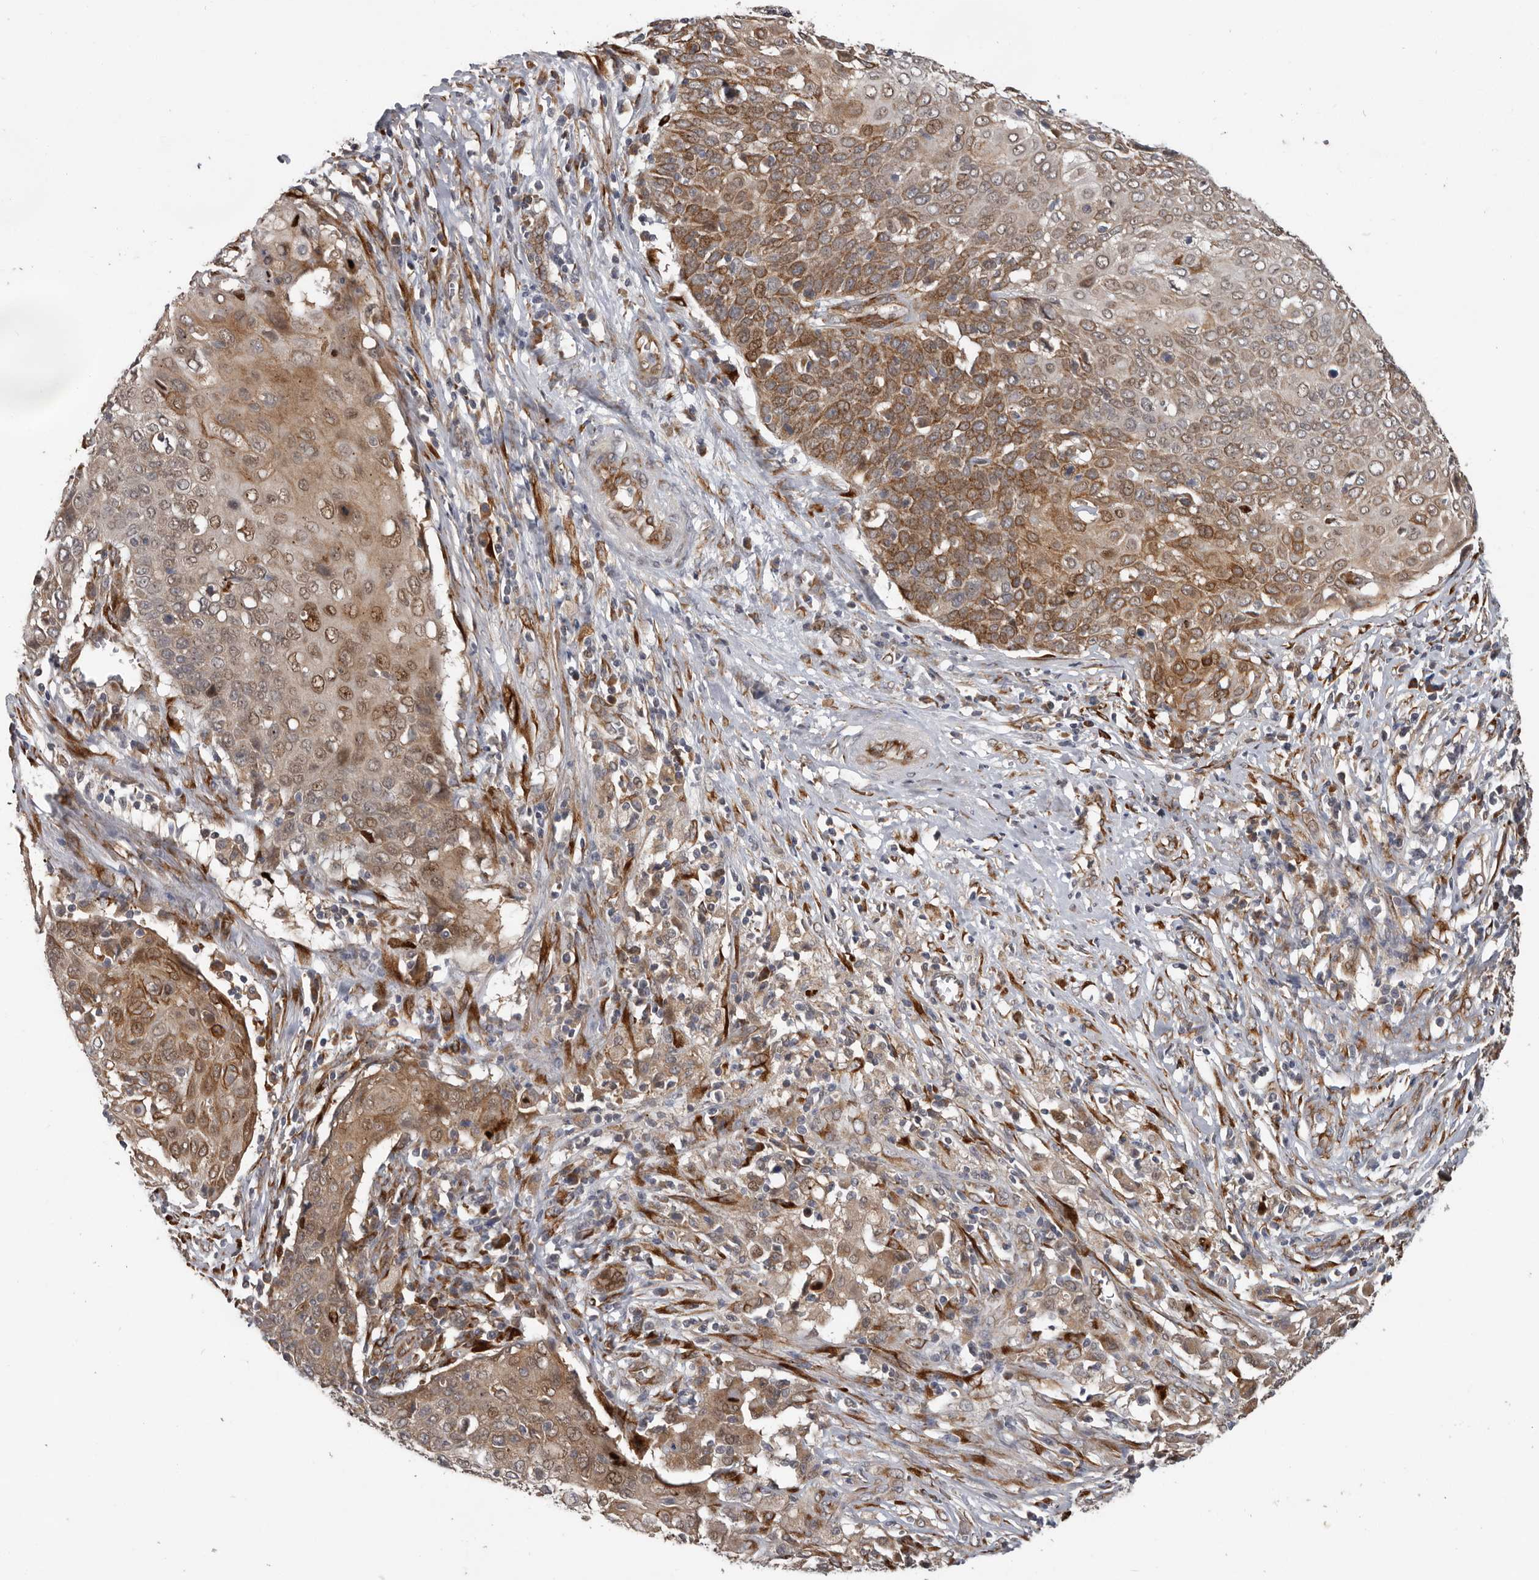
{"staining": {"intensity": "moderate", "quantity": ">75%", "location": "cytoplasmic/membranous,nuclear"}, "tissue": "cervical cancer", "cell_type": "Tumor cells", "image_type": "cancer", "snomed": [{"axis": "morphology", "description": "Squamous cell carcinoma, NOS"}, {"axis": "topography", "description": "Cervix"}], "caption": "This histopathology image demonstrates immunohistochemistry (IHC) staining of human cervical squamous cell carcinoma, with medium moderate cytoplasmic/membranous and nuclear expression in about >75% of tumor cells.", "gene": "MTF1", "patient": {"sex": "female", "age": 39}}